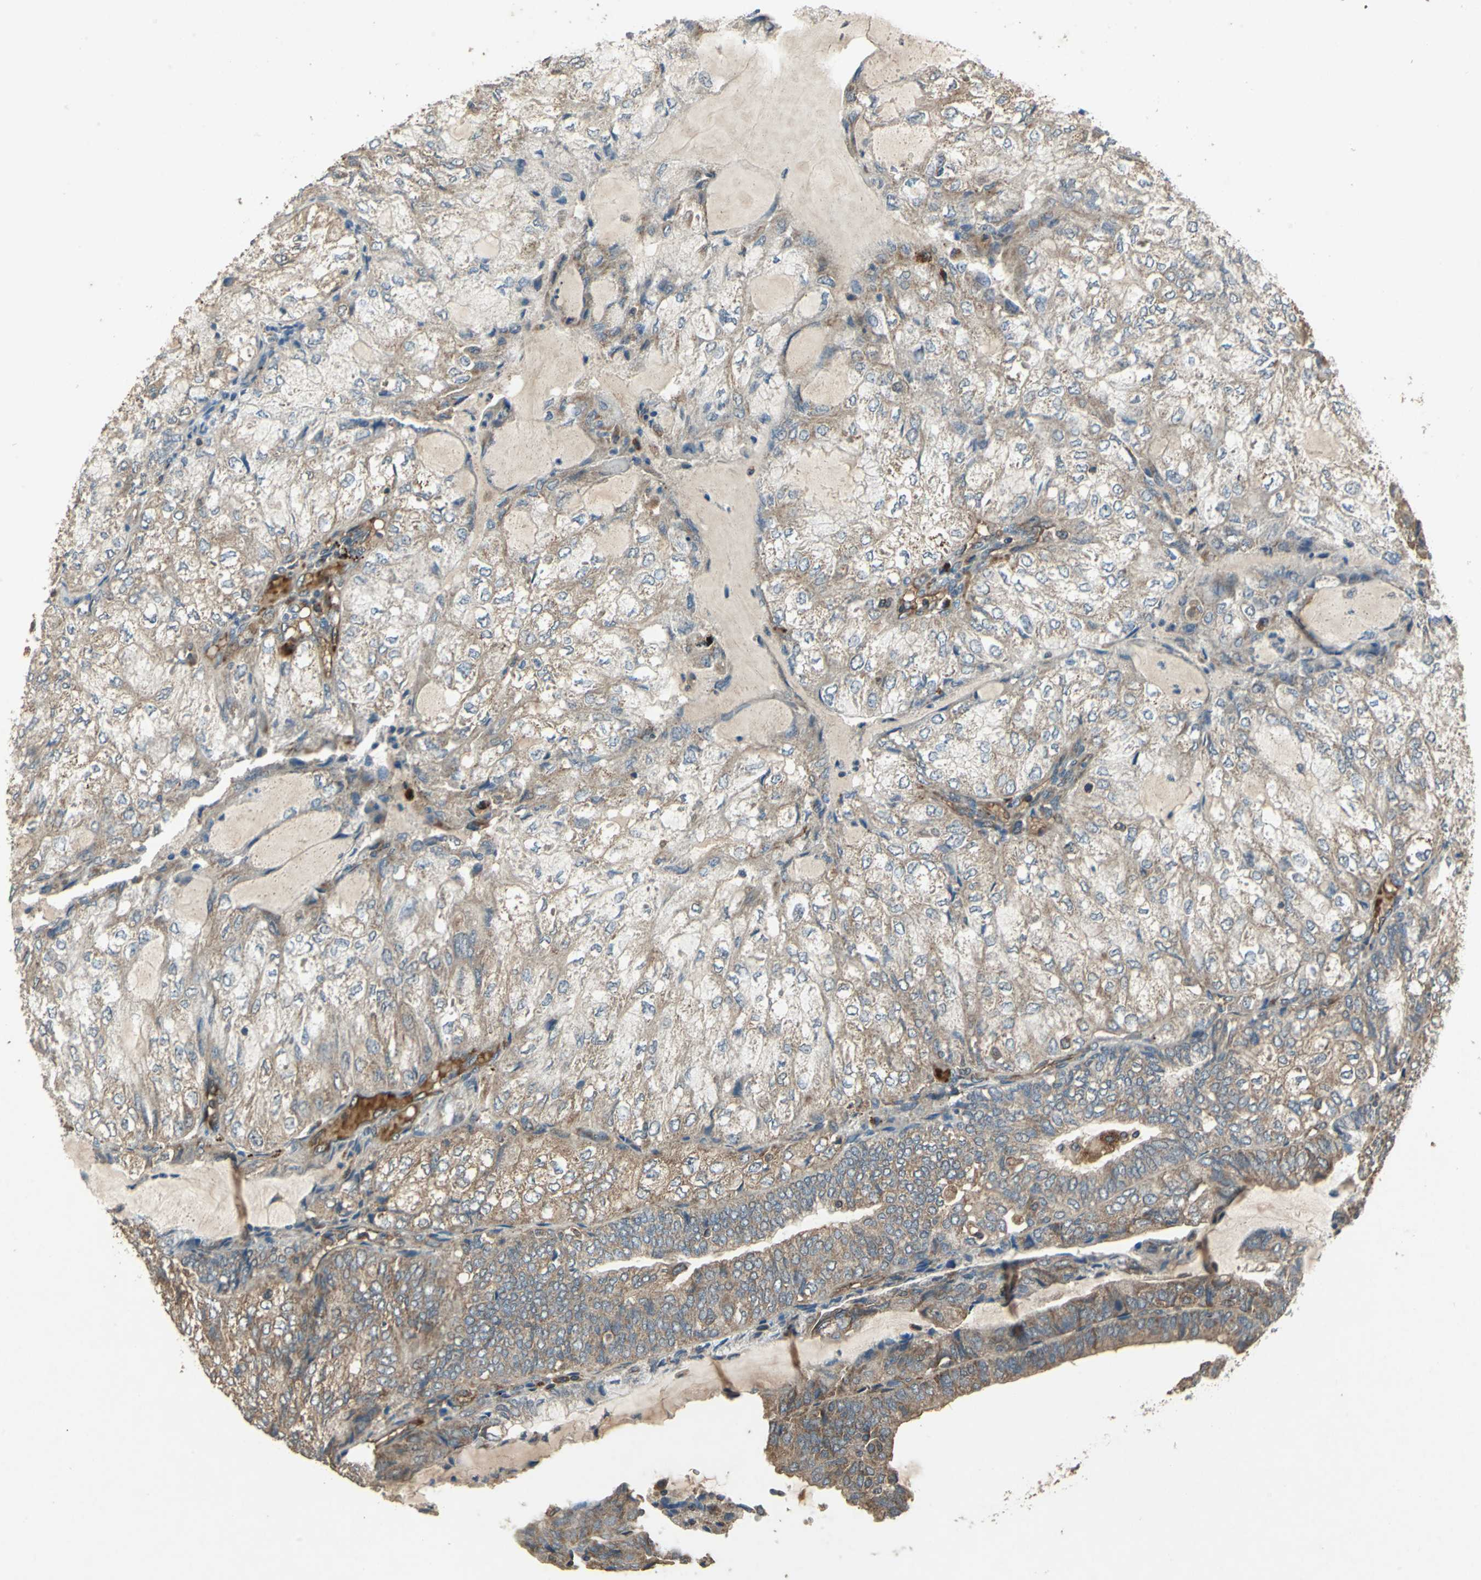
{"staining": {"intensity": "moderate", "quantity": ">75%", "location": "cytoplasmic/membranous"}, "tissue": "endometrial cancer", "cell_type": "Tumor cells", "image_type": "cancer", "snomed": [{"axis": "morphology", "description": "Adenocarcinoma, NOS"}, {"axis": "topography", "description": "Endometrium"}], "caption": "This is an image of IHC staining of endometrial cancer, which shows moderate positivity in the cytoplasmic/membranous of tumor cells.", "gene": "POLRMT", "patient": {"sex": "female", "age": 81}}